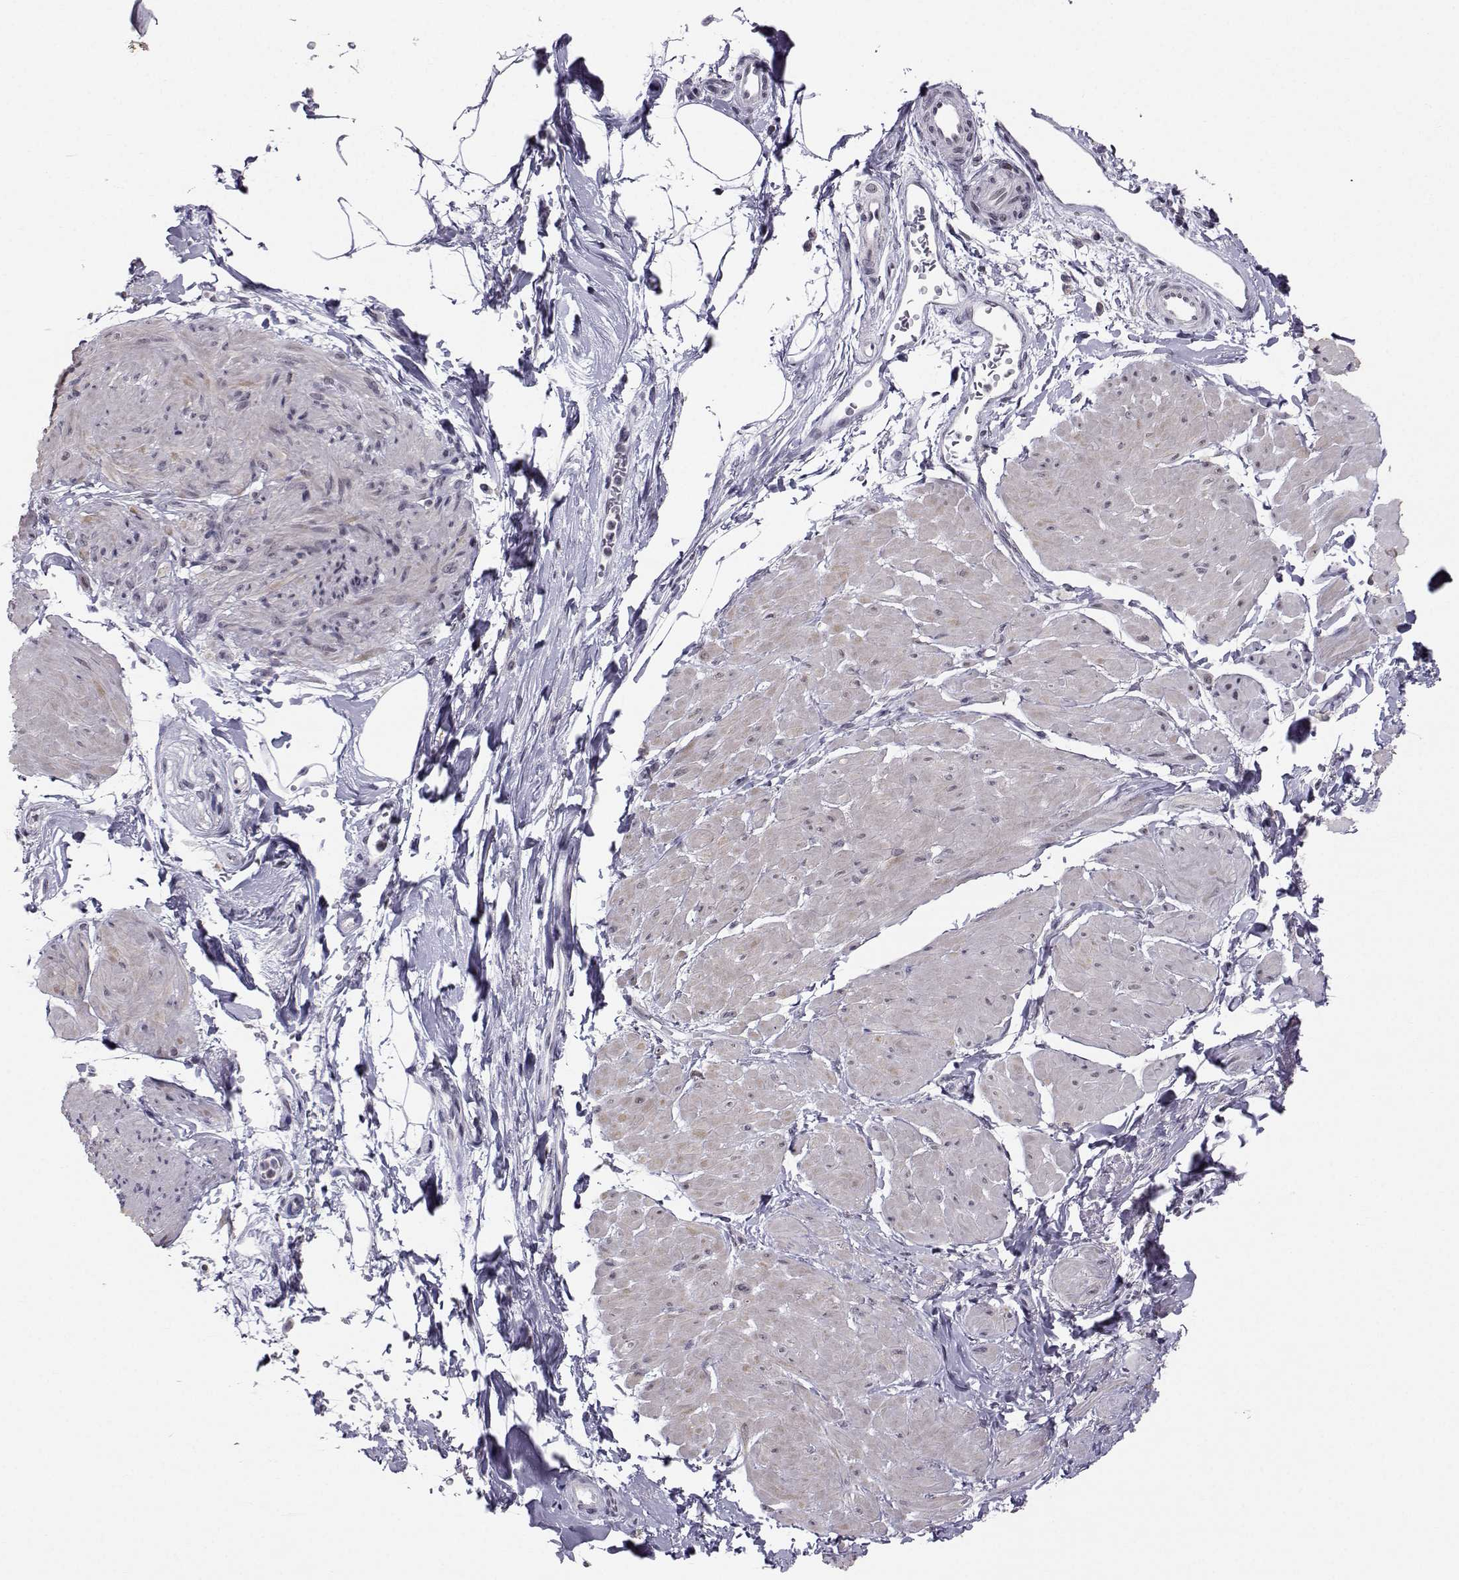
{"staining": {"intensity": "negative", "quantity": "none", "location": "none"}, "tissue": "smooth muscle", "cell_type": "Smooth muscle cells", "image_type": "normal", "snomed": [{"axis": "morphology", "description": "Normal tissue, NOS"}, {"axis": "topography", "description": "Adipose tissue"}, {"axis": "topography", "description": "Smooth muscle"}, {"axis": "topography", "description": "Peripheral nerve tissue"}], "caption": "Protein analysis of unremarkable smooth muscle demonstrates no significant positivity in smooth muscle cells.", "gene": "MARCHF4", "patient": {"sex": "male", "age": 83}}